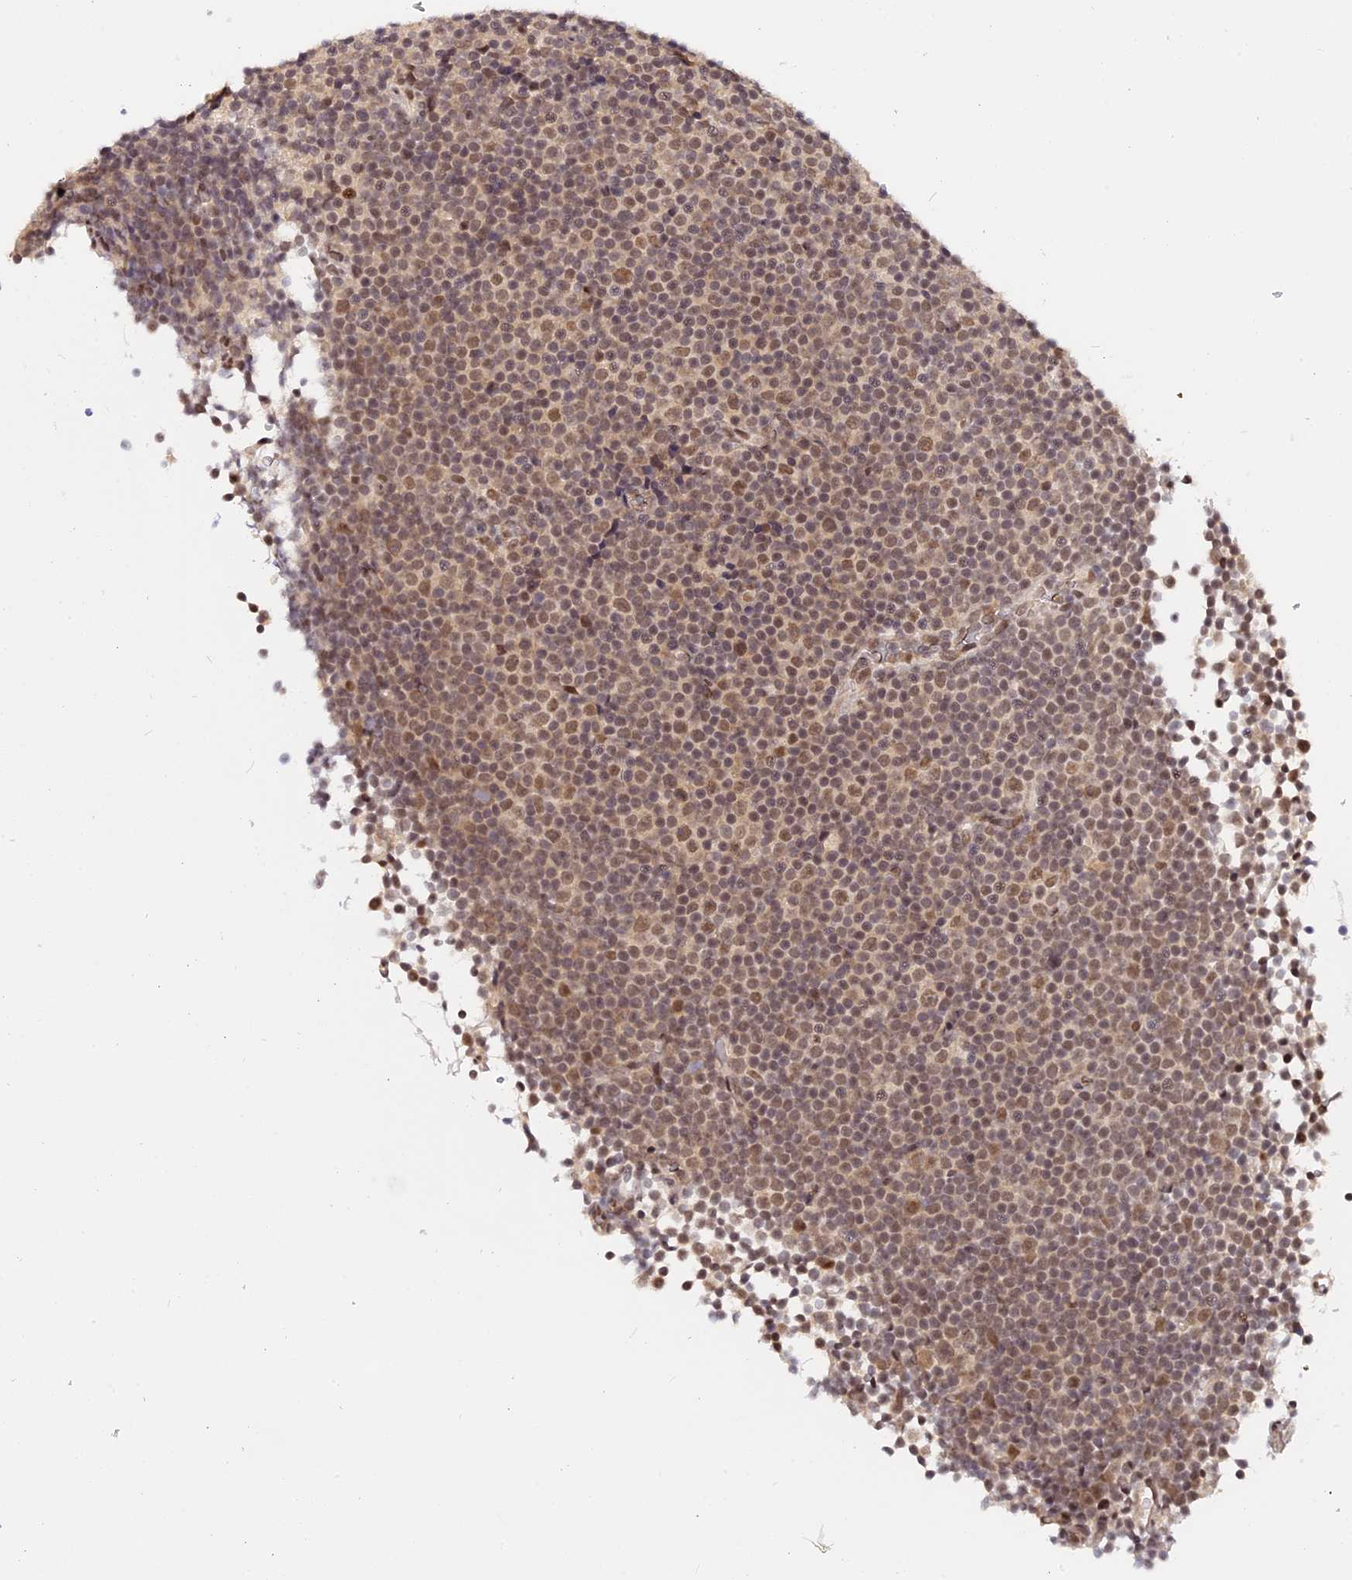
{"staining": {"intensity": "moderate", "quantity": ">75%", "location": "nuclear"}, "tissue": "lymphoma", "cell_type": "Tumor cells", "image_type": "cancer", "snomed": [{"axis": "morphology", "description": "Malignant lymphoma, non-Hodgkin's type, Low grade"}, {"axis": "topography", "description": "Lymph node"}], "caption": "Lymphoma stained for a protein (brown) reveals moderate nuclear positive positivity in about >75% of tumor cells.", "gene": "POLR2C", "patient": {"sex": "female", "age": 67}}